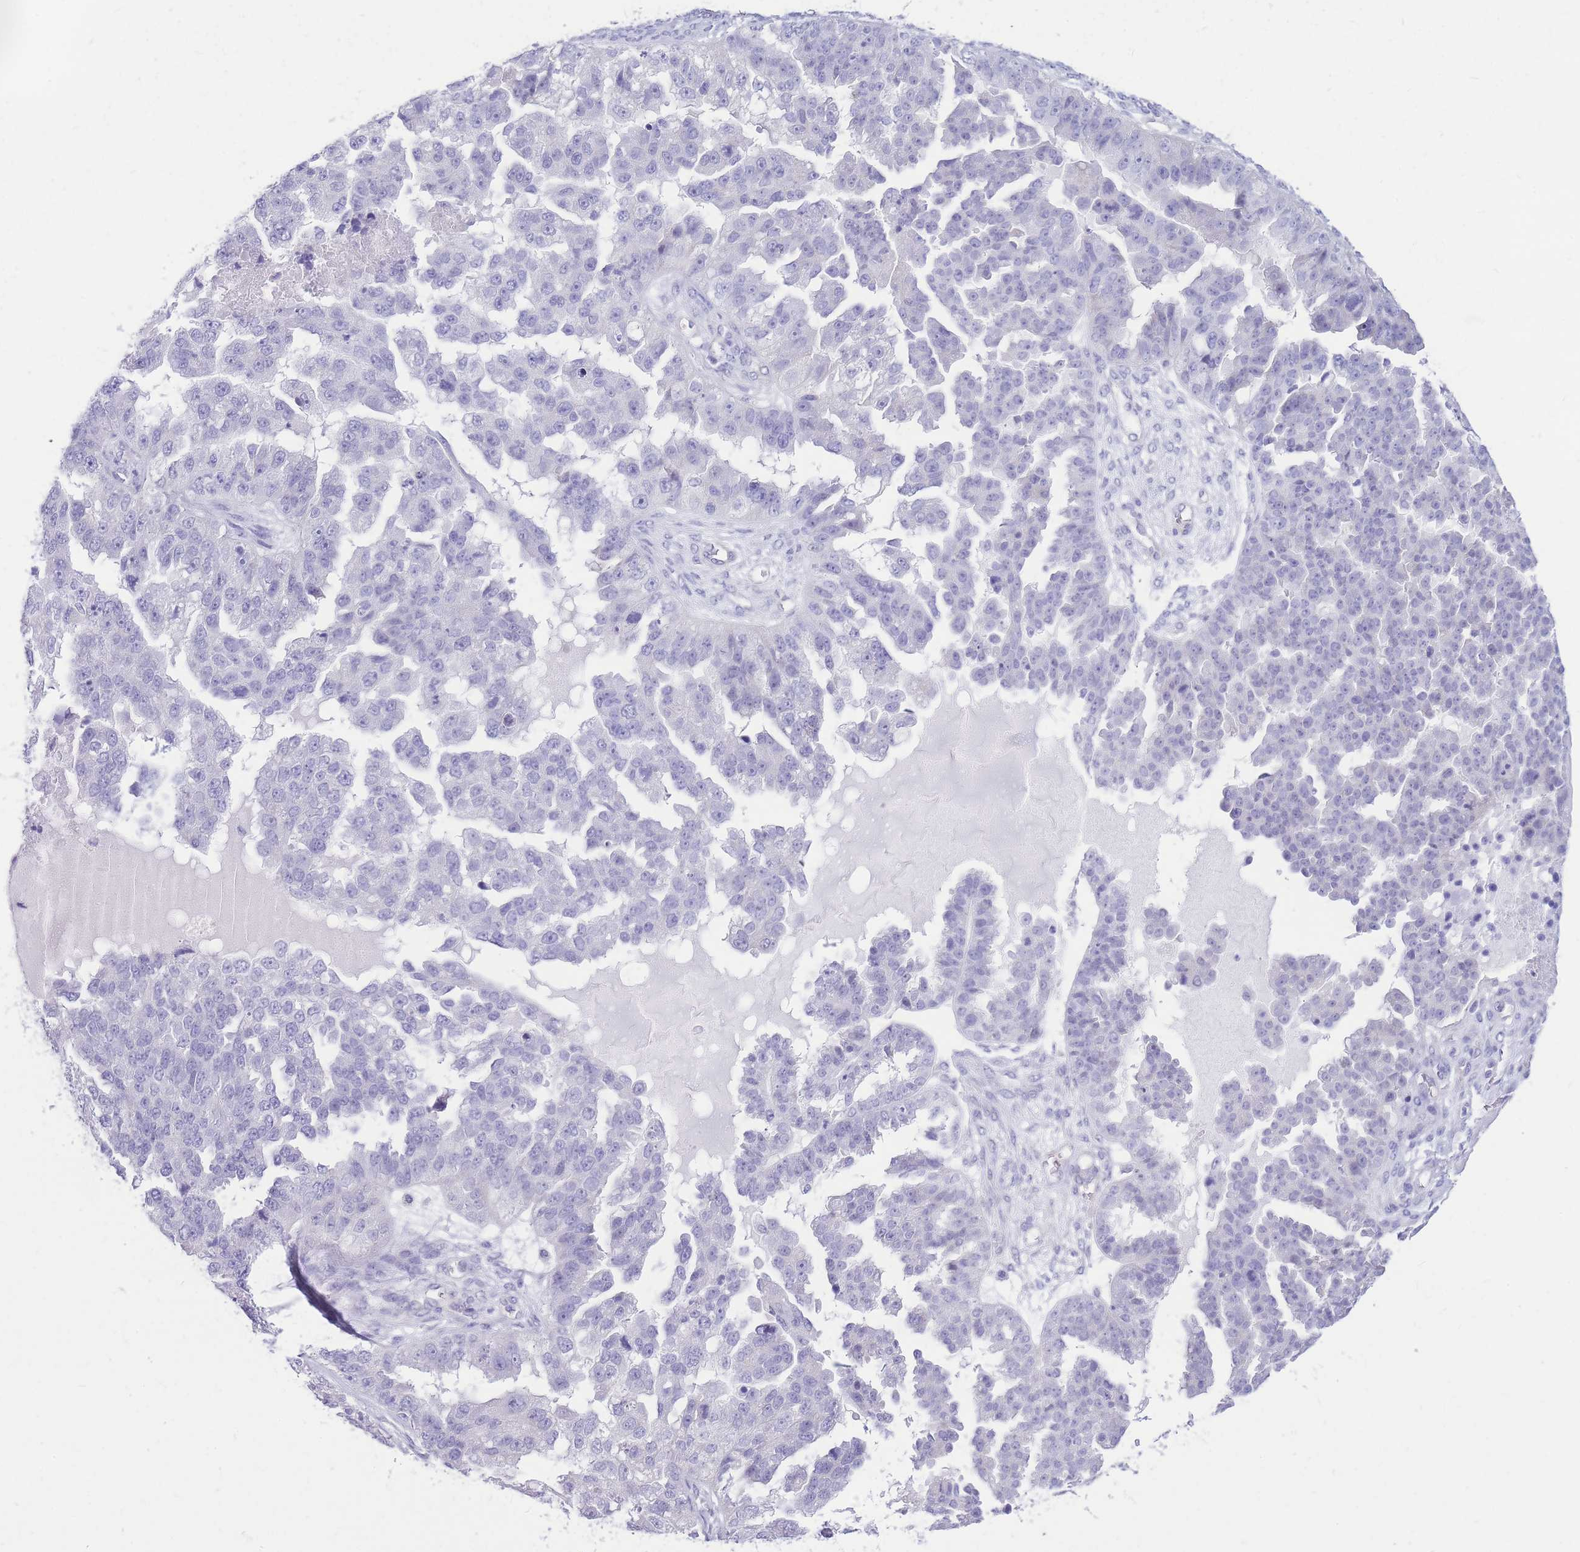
{"staining": {"intensity": "negative", "quantity": "none", "location": "none"}, "tissue": "ovarian cancer", "cell_type": "Tumor cells", "image_type": "cancer", "snomed": [{"axis": "morphology", "description": "Cystadenocarcinoma, serous, NOS"}, {"axis": "topography", "description": "Ovary"}], "caption": "Immunohistochemical staining of serous cystadenocarcinoma (ovarian) exhibits no significant staining in tumor cells.", "gene": "ZNF311", "patient": {"sex": "female", "age": 58}}